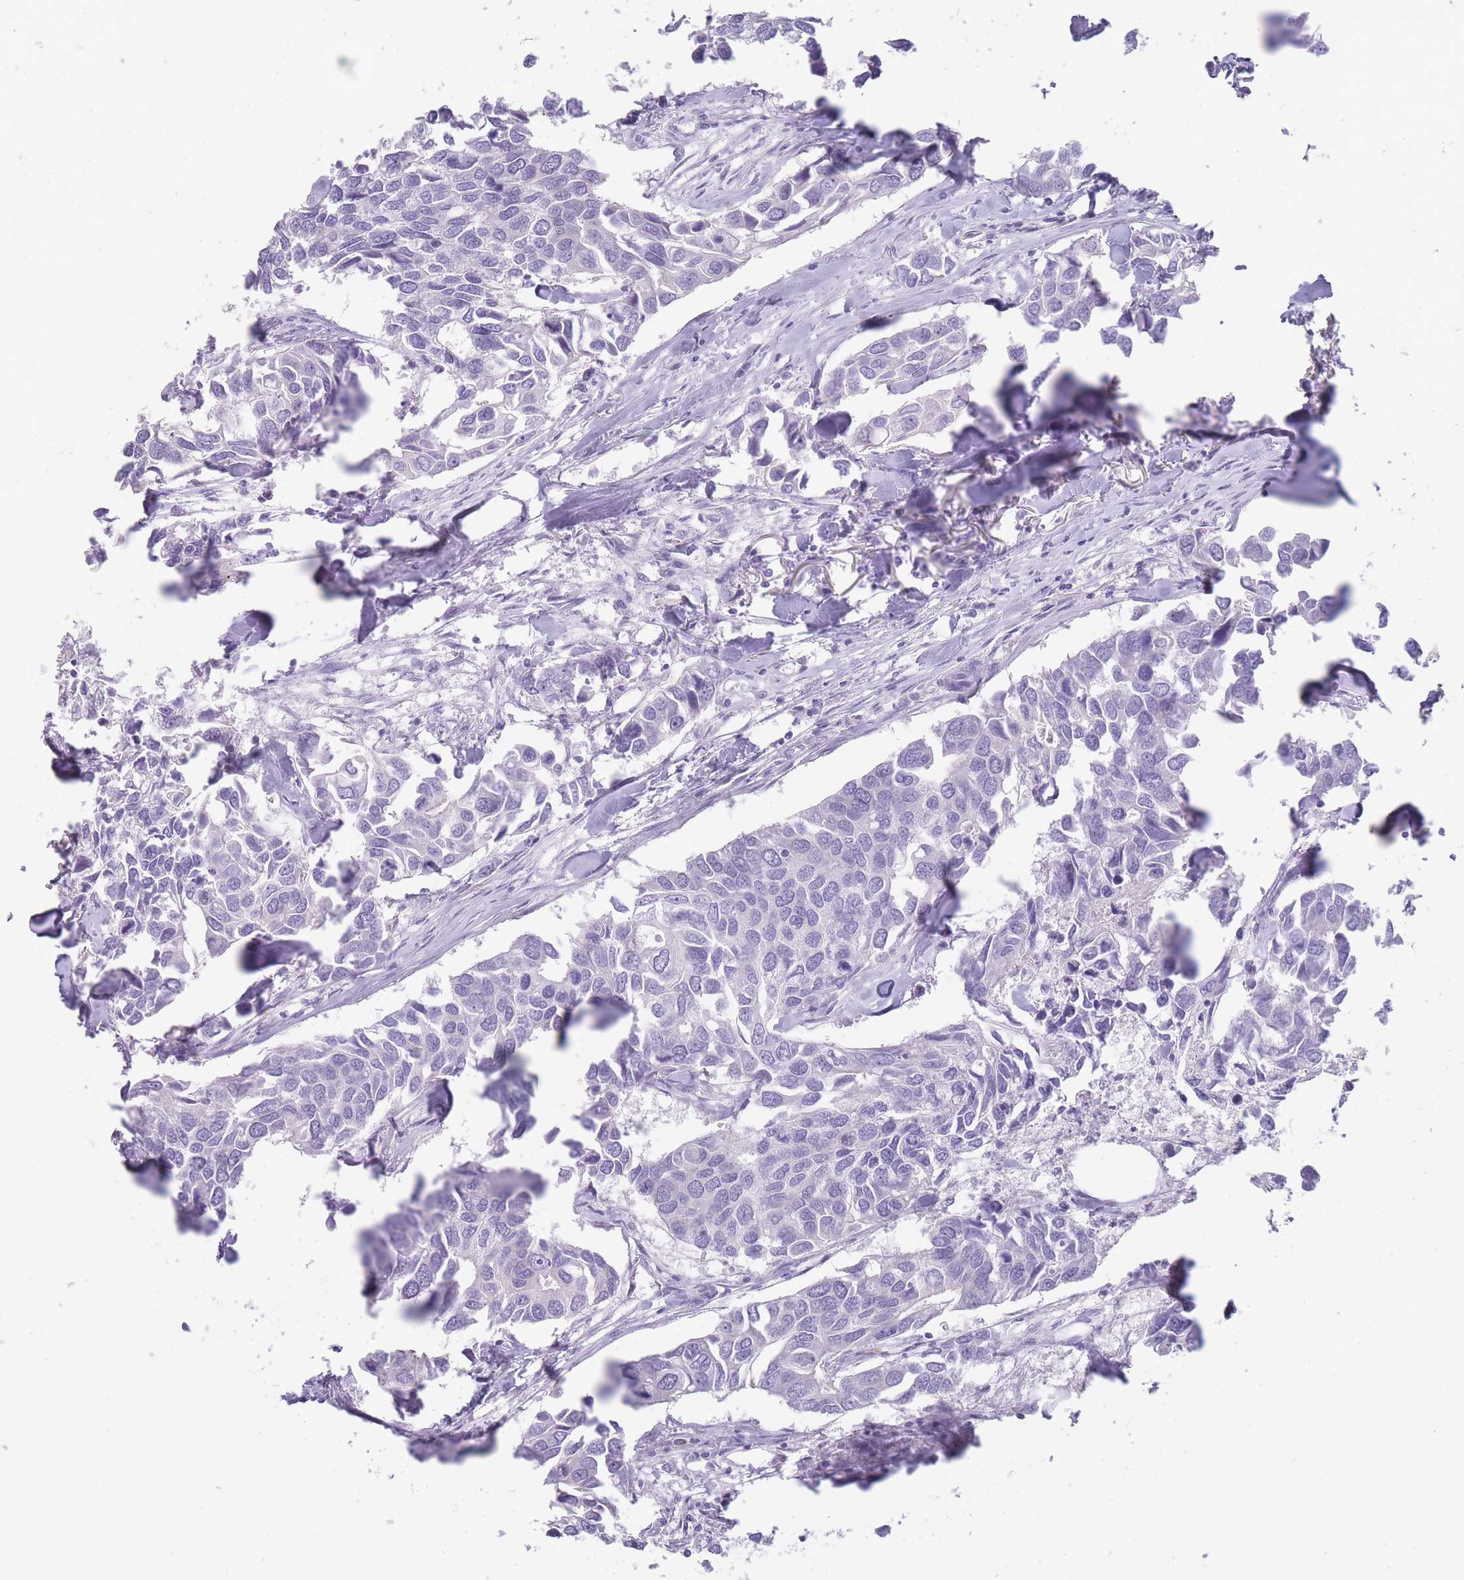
{"staining": {"intensity": "negative", "quantity": "none", "location": "none"}, "tissue": "breast cancer", "cell_type": "Tumor cells", "image_type": "cancer", "snomed": [{"axis": "morphology", "description": "Duct carcinoma"}, {"axis": "topography", "description": "Breast"}], "caption": "Tumor cells show no significant protein positivity in breast cancer.", "gene": "CR1L", "patient": {"sex": "female", "age": 83}}